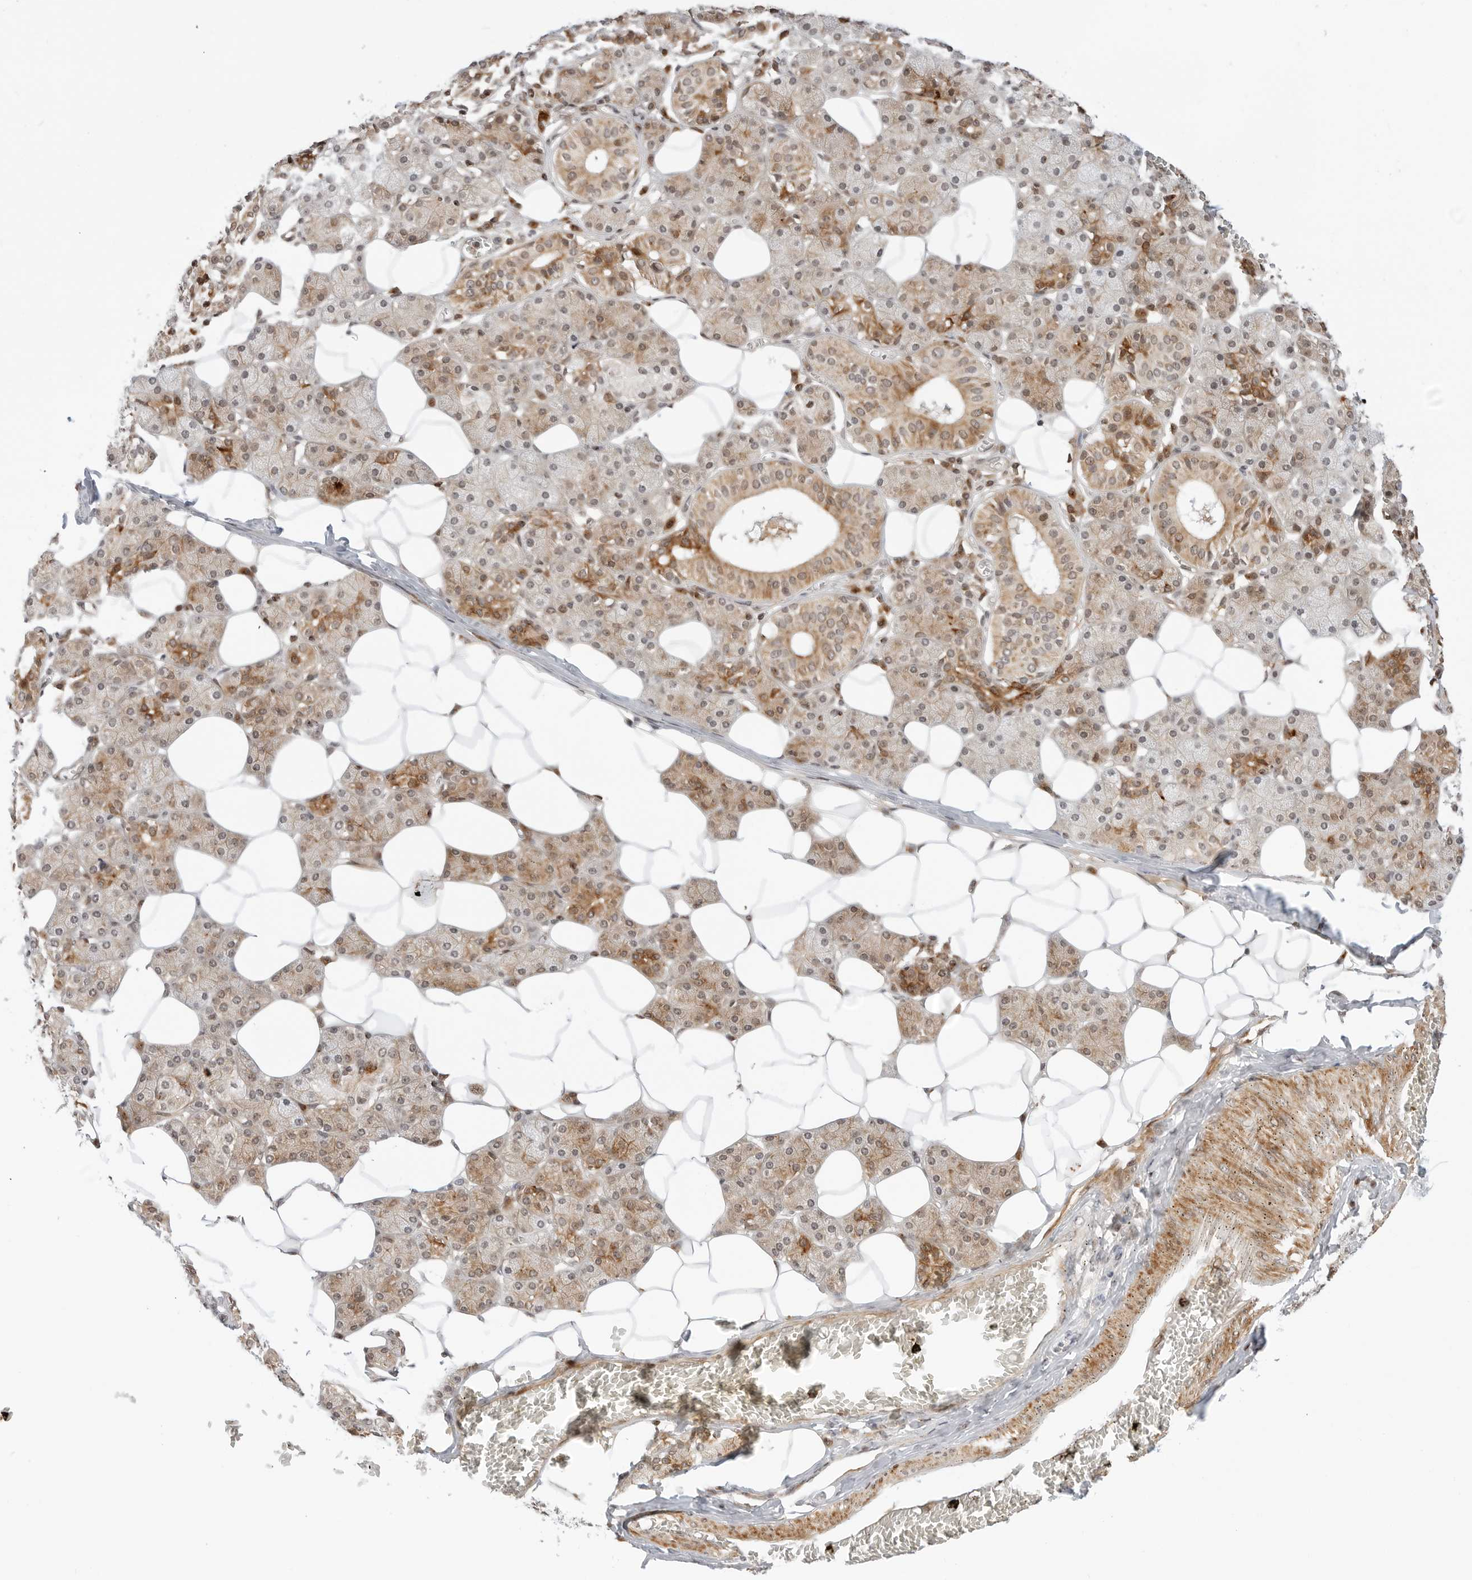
{"staining": {"intensity": "strong", "quantity": "25%-75%", "location": "cytoplasmic/membranous,nuclear"}, "tissue": "salivary gland", "cell_type": "Glandular cells", "image_type": "normal", "snomed": [{"axis": "morphology", "description": "Normal tissue, NOS"}, {"axis": "topography", "description": "Salivary gland"}], "caption": "DAB immunohistochemical staining of unremarkable human salivary gland reveals strong cytoplasmic/membranous,nuclear protein staining in about 25%-75% of glandular cells. The staining was performed using DAB (3,3'-diaminobenzidine) to visualize the protein expression in brown, while the nuclei were stained in blue with hematoxylin (Magnification: 20x).", "gene": "GEM", "patient": {"sex": "female", "age": 33}}